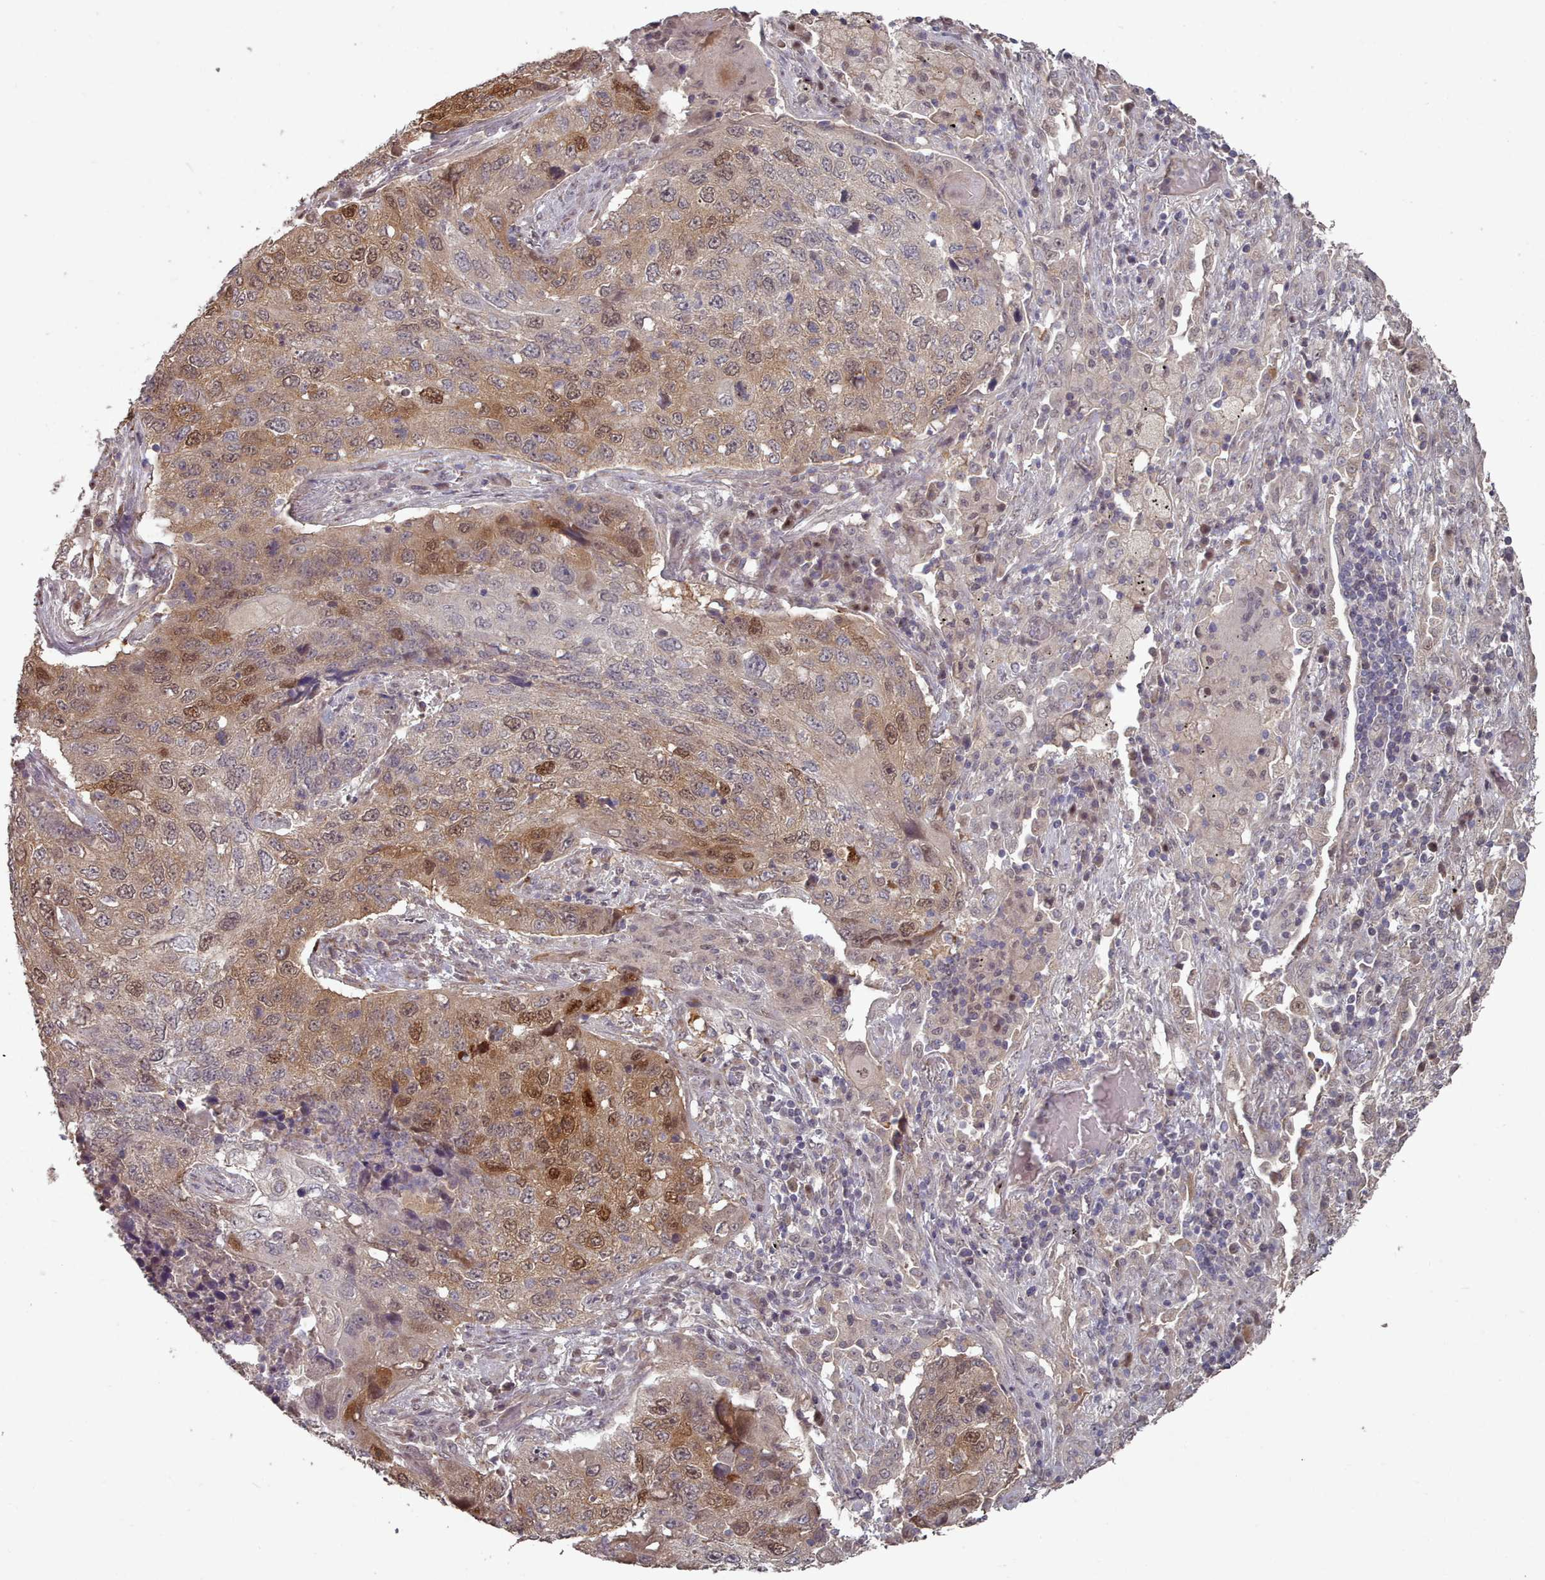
{"staining": {"intensity": "moderate", "quantity": "25%-75%", "location": "cytoplasmic/membranous,nuclear"}, "tissue": "lung cancer", "cell_type": "Tumor cells", "image_type": "cancer", "snomed": [{"axis": "morphology", "description": "Squamous cell carcinoma, NOS"}, {"axis": "topography", "description": "Lung"}], "caption": "Tumor cells demonstrate medium levels of moderate cytoplasmic/membranous and nuclear positivity in approximately 25%-75% of cells in human squamous cell carcinoma (lung).", "gene": "ERCC6L", "patient": {"sex": "female", "age": 63}}